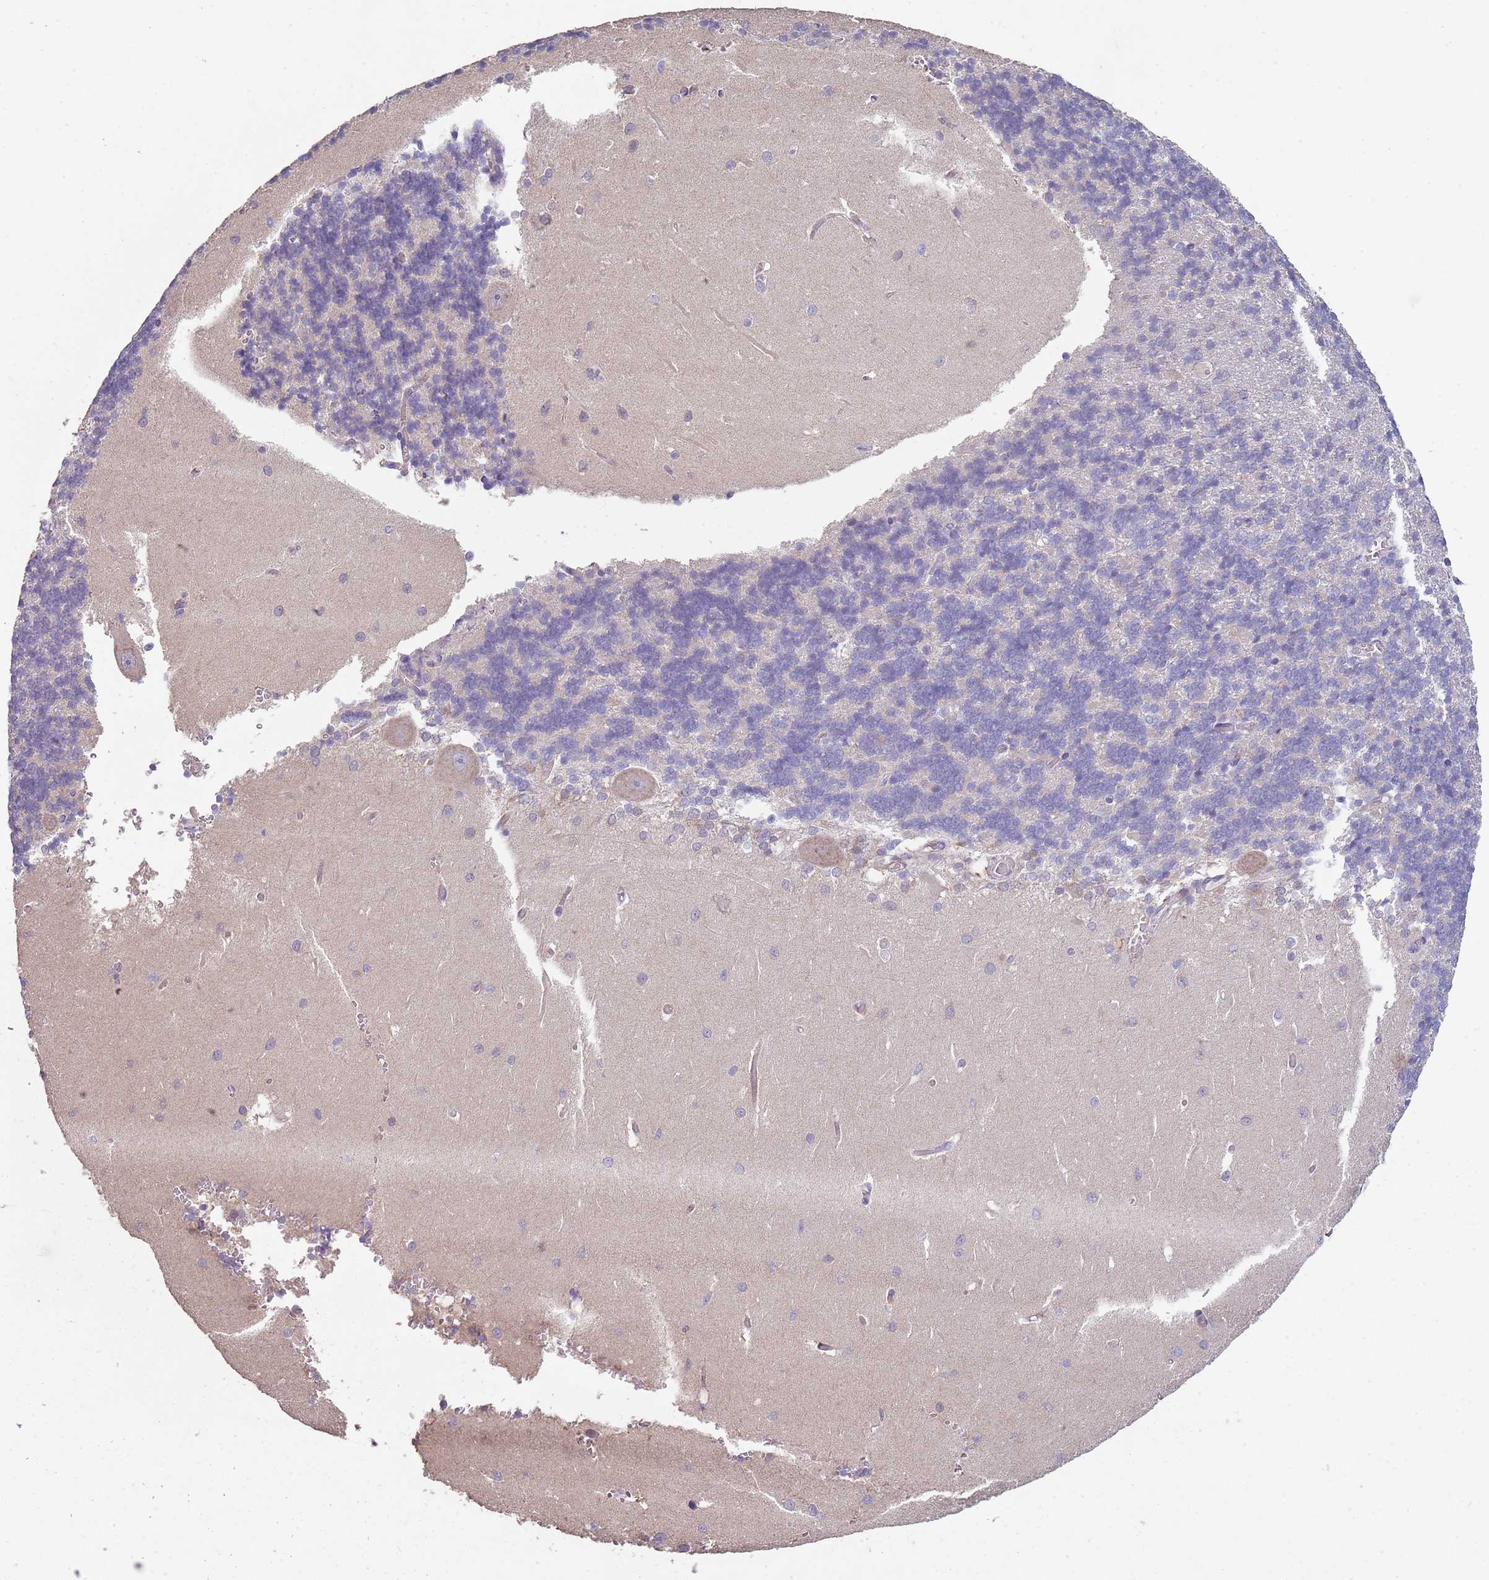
{"staining": {"intensity": "negative", "quantity": "none", "location": "none"}, "tissue": "cerebellum", "cell_type": "Cells in granular layer", "image_type": "normal", "snomed": [{"axis": "morphology", "description": "Normal tissue, NOS"}, {"axis": "topography", "description": "Cerebellum"}], "caption": "Image shows no protein positivity in cells in granular layer of unremarkable cerebellum. Brightfield microscopy of IHC stained with DAB (brown) and hematoxylin (blue), captured at high magnification.", "gene": "ZNF583", "patient": {"sex": "male", "age": 37}}